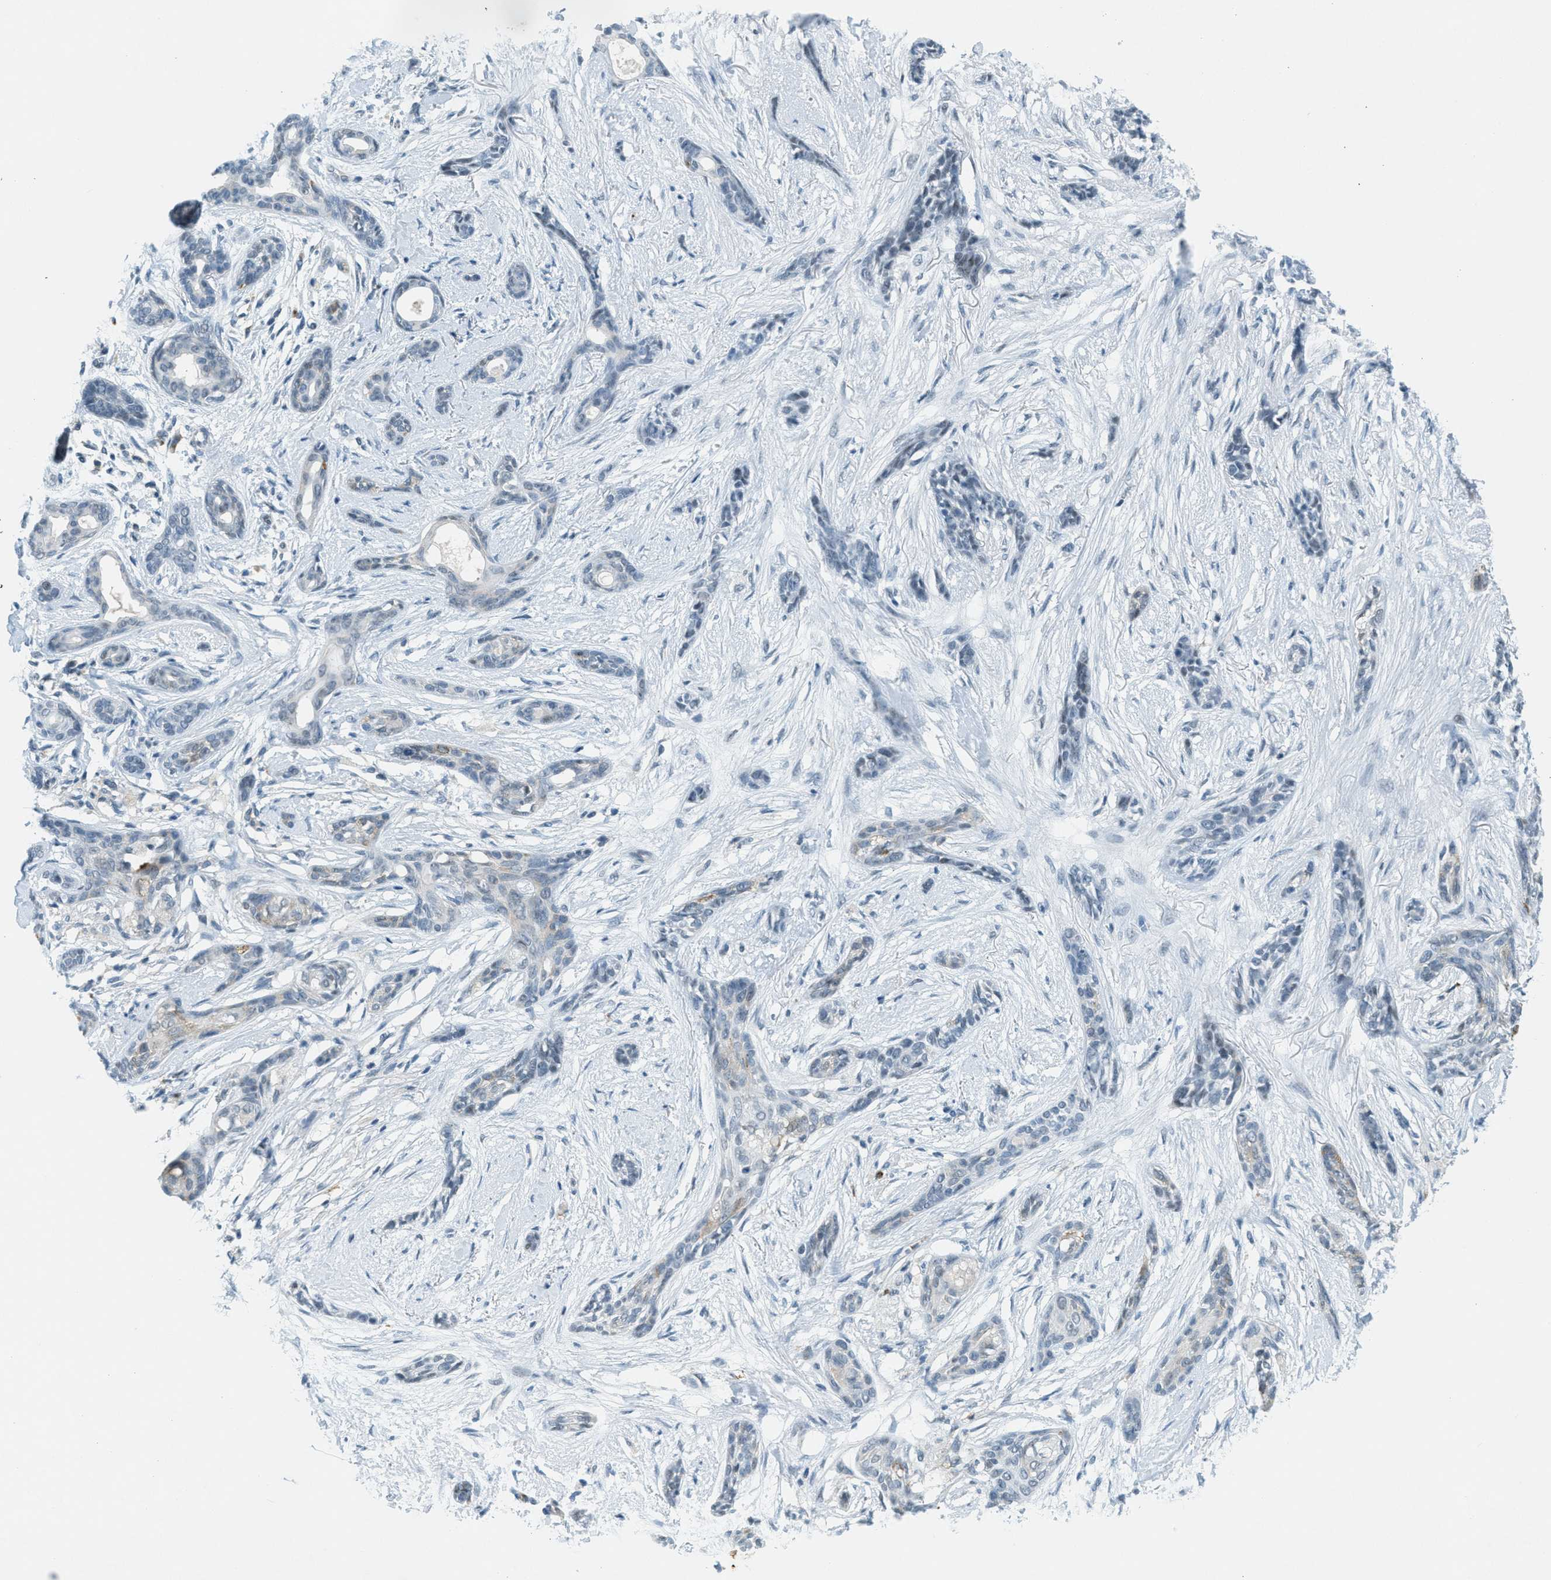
{"staining": {"intensity": "negative", "quantity": "none", "location": "none"}, "tissue": "skin cancer", "cell_type": "Tumor cells", "image_type": "cancer", "snomed": [{"axis": "morphology", "description": "Basal cell carcinoma"}, {"axis": "morphology", "description": "Adnexal tumor, benign"}, {"axis": "topography", "description": "Skin"}], "caption": "Immunohistochemistry image of basal cell carcinoma (skin) stained for a protein (brown), which exhibits no positivity in tumor cells. The staining was performed using DAB to visualize the protein expression in brown, while the nuclei were stained in blue with hematoxylin (Magnification: 20x).", "gene": "FYN", "patient": {"sex": "female", "age": 42}}